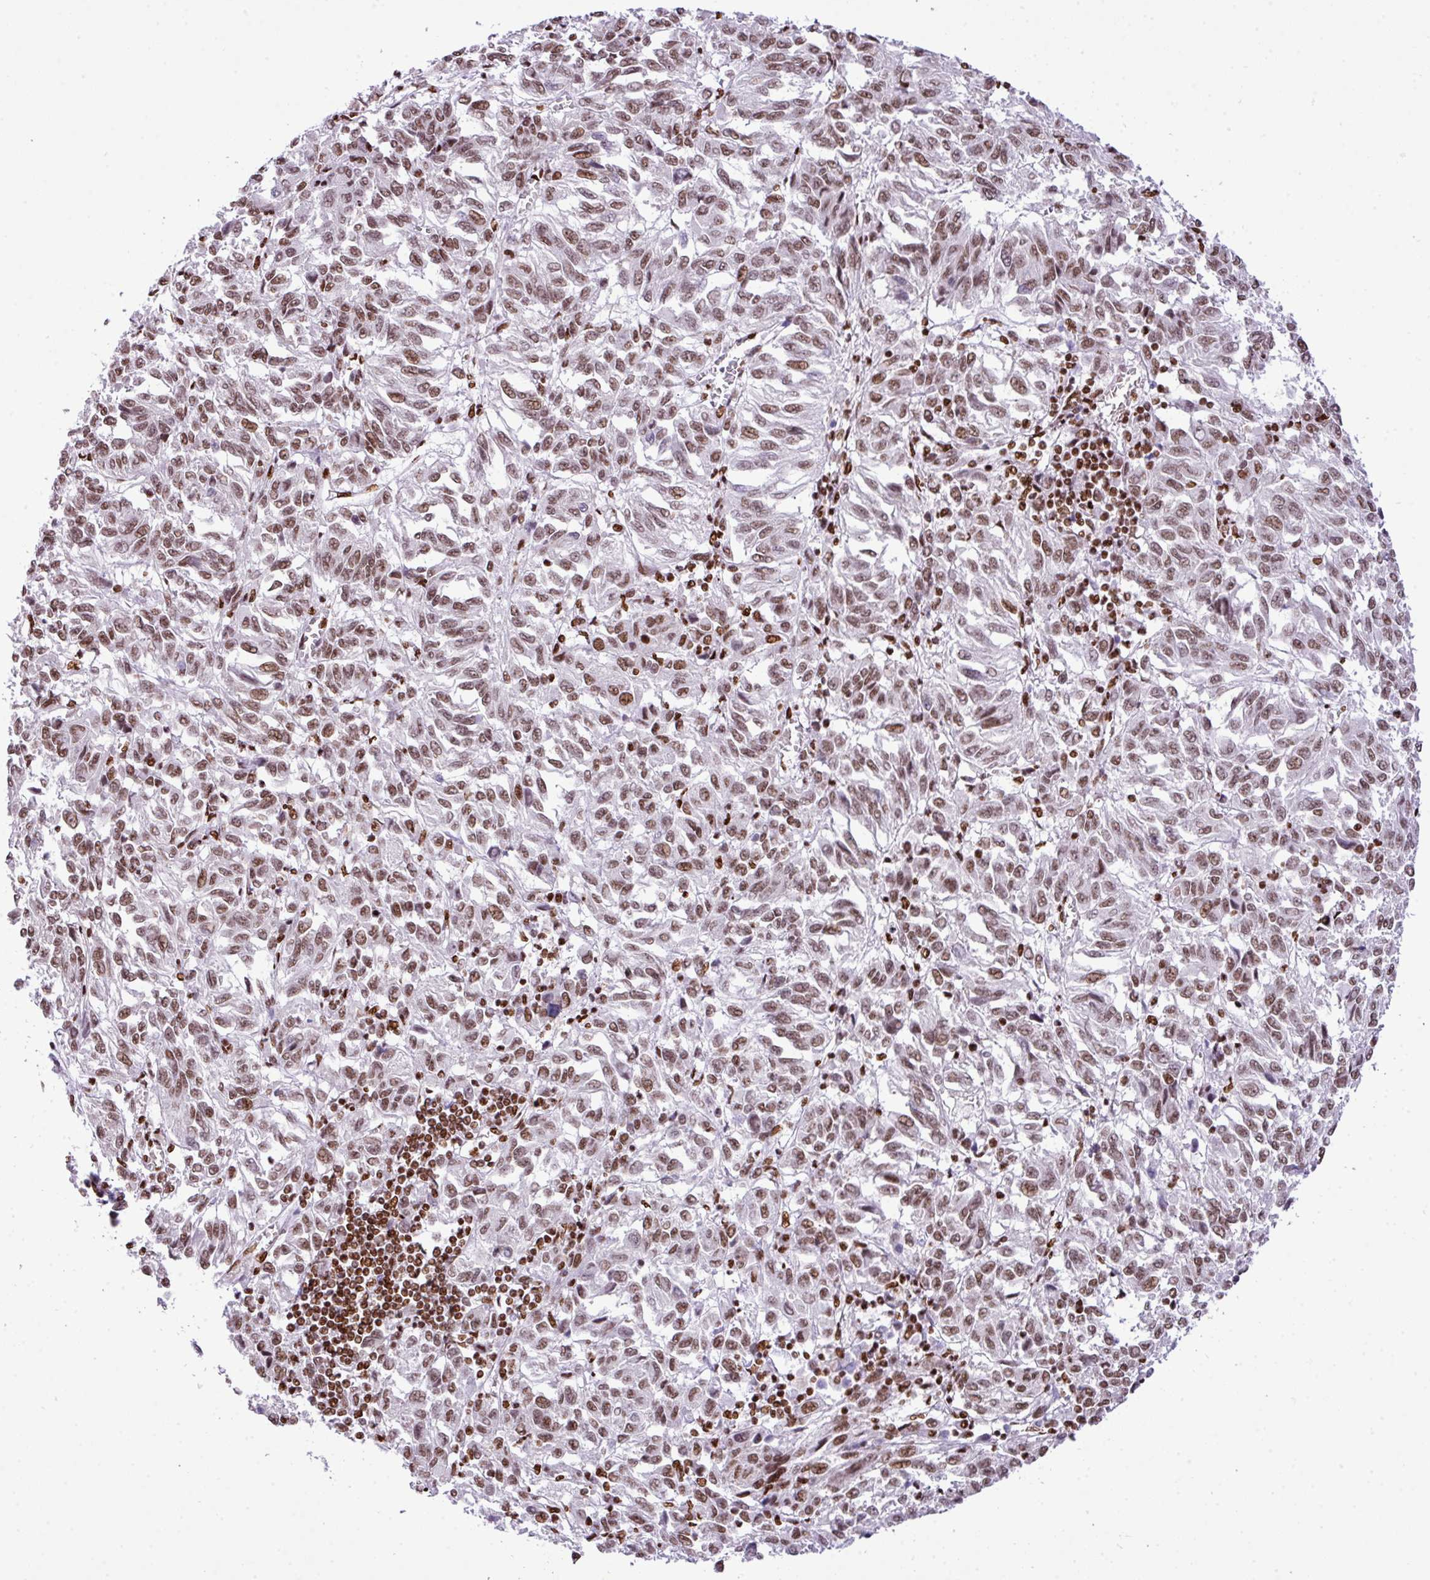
{"staining": {"intensity": "moderate", "quantity": ">75%", "location": "nuclear"}, "tissue": "melanoma", "cell_type": "Tumor cells", "image_type": "cancer", "snomed": [{"axis": "morphology", "description": "Malignant melanoma, Metastatic site"}, {"axis": "topography", "description": "Lung"}], "caption": "DAB (3,3'-diaminobenzidine) immunohistochemical staining of malignant melanoma (metastatic site) shows moderate nuclear protein positivity in approximately >75% of tumor cells. The staining was performed using DAB (3,3'-diaminobenzidine), with brown indicating positive protein expression. Nuclei are stained blue with hematoxylin.", "gene": "RARG", "patient": {"sex": "male", "age": 64}}